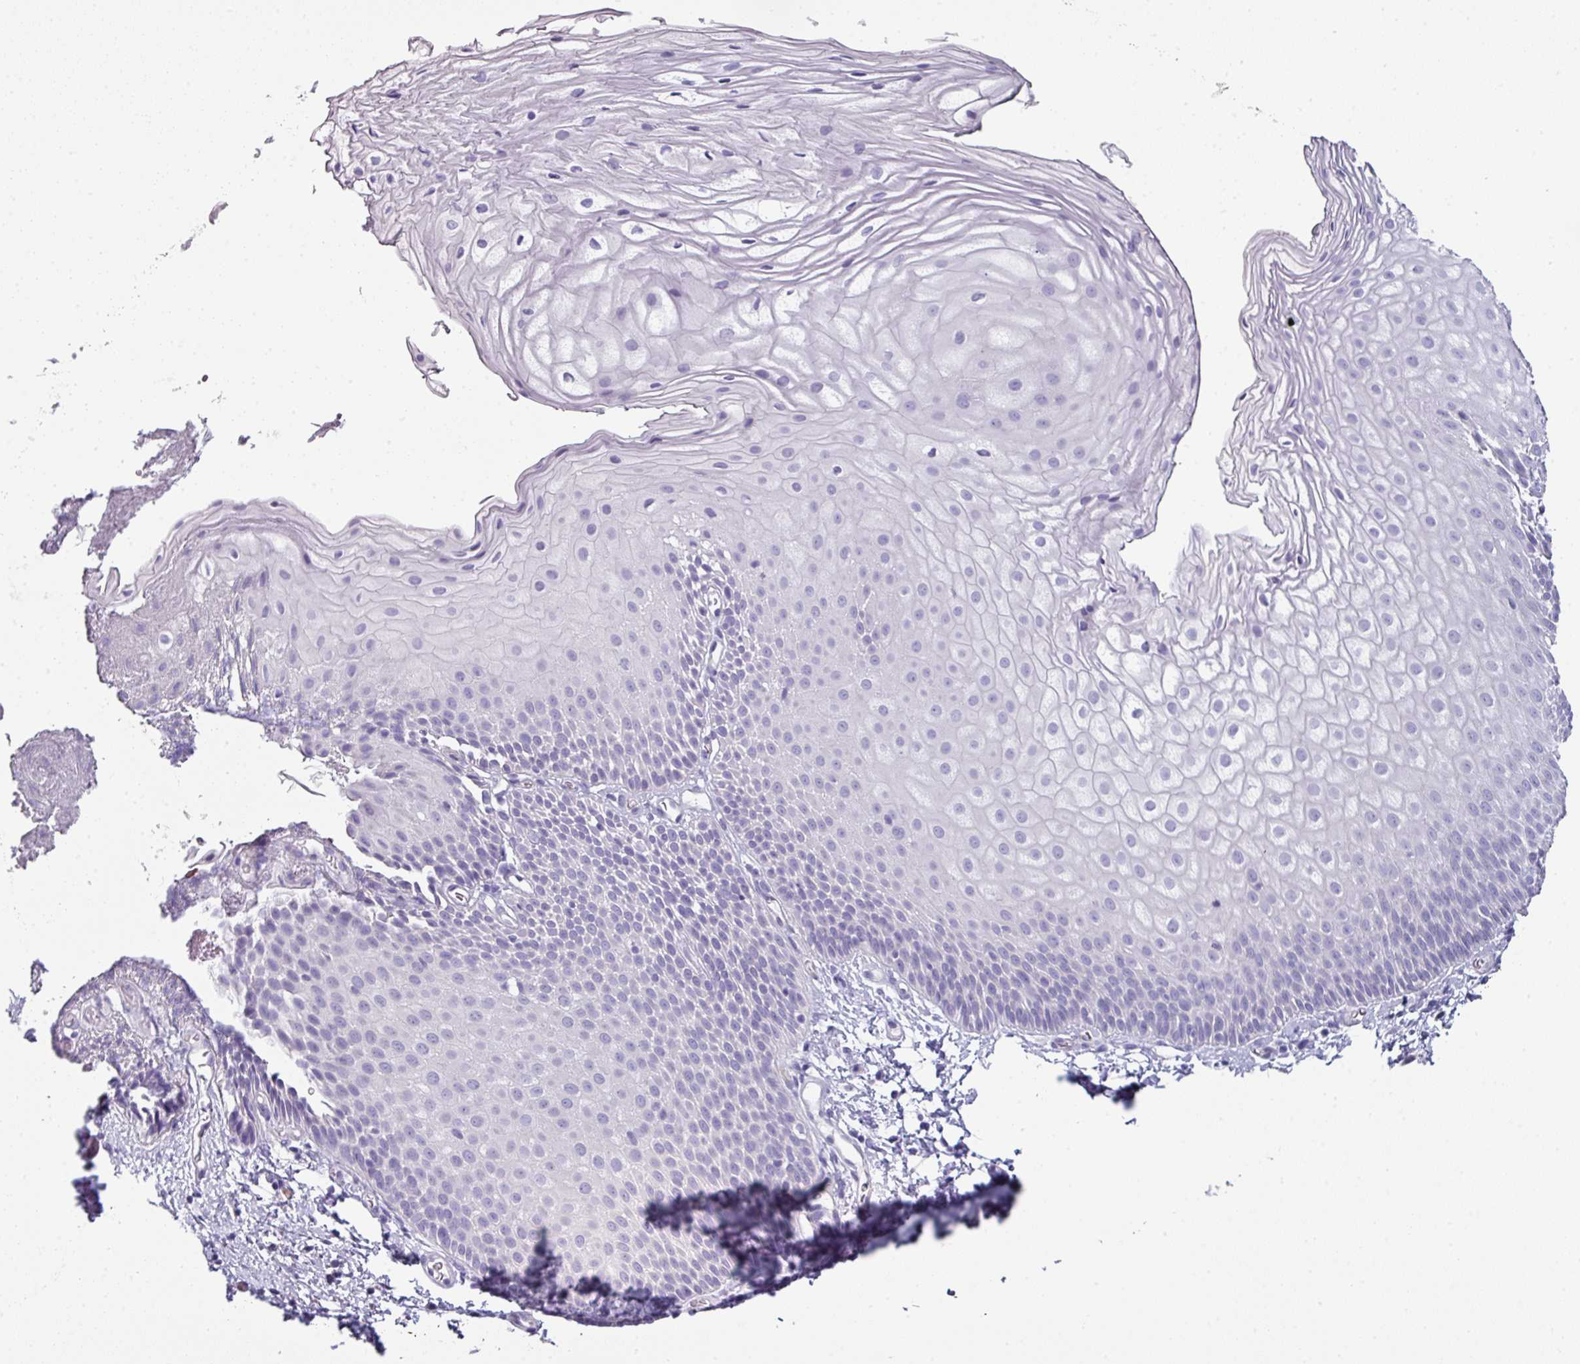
{"staining": {"intensity": "negative", "quantity": "none", "location": "none"}, "tissue": "skin", "cell_type": "Epidermal cells", "image_type": "normal", "snomed": [{"axis": "morphology", "description": "Normal tissue, NOS"}, {"axis": "topography", "description": "Anal"}], "caption": "Photomicrograph shows no protein staining in epidermal cells of benign skin. (DAB IHC, high magnification).", "gene": "SLC17A7", "patient": {"sex": "female", "age": 40}}